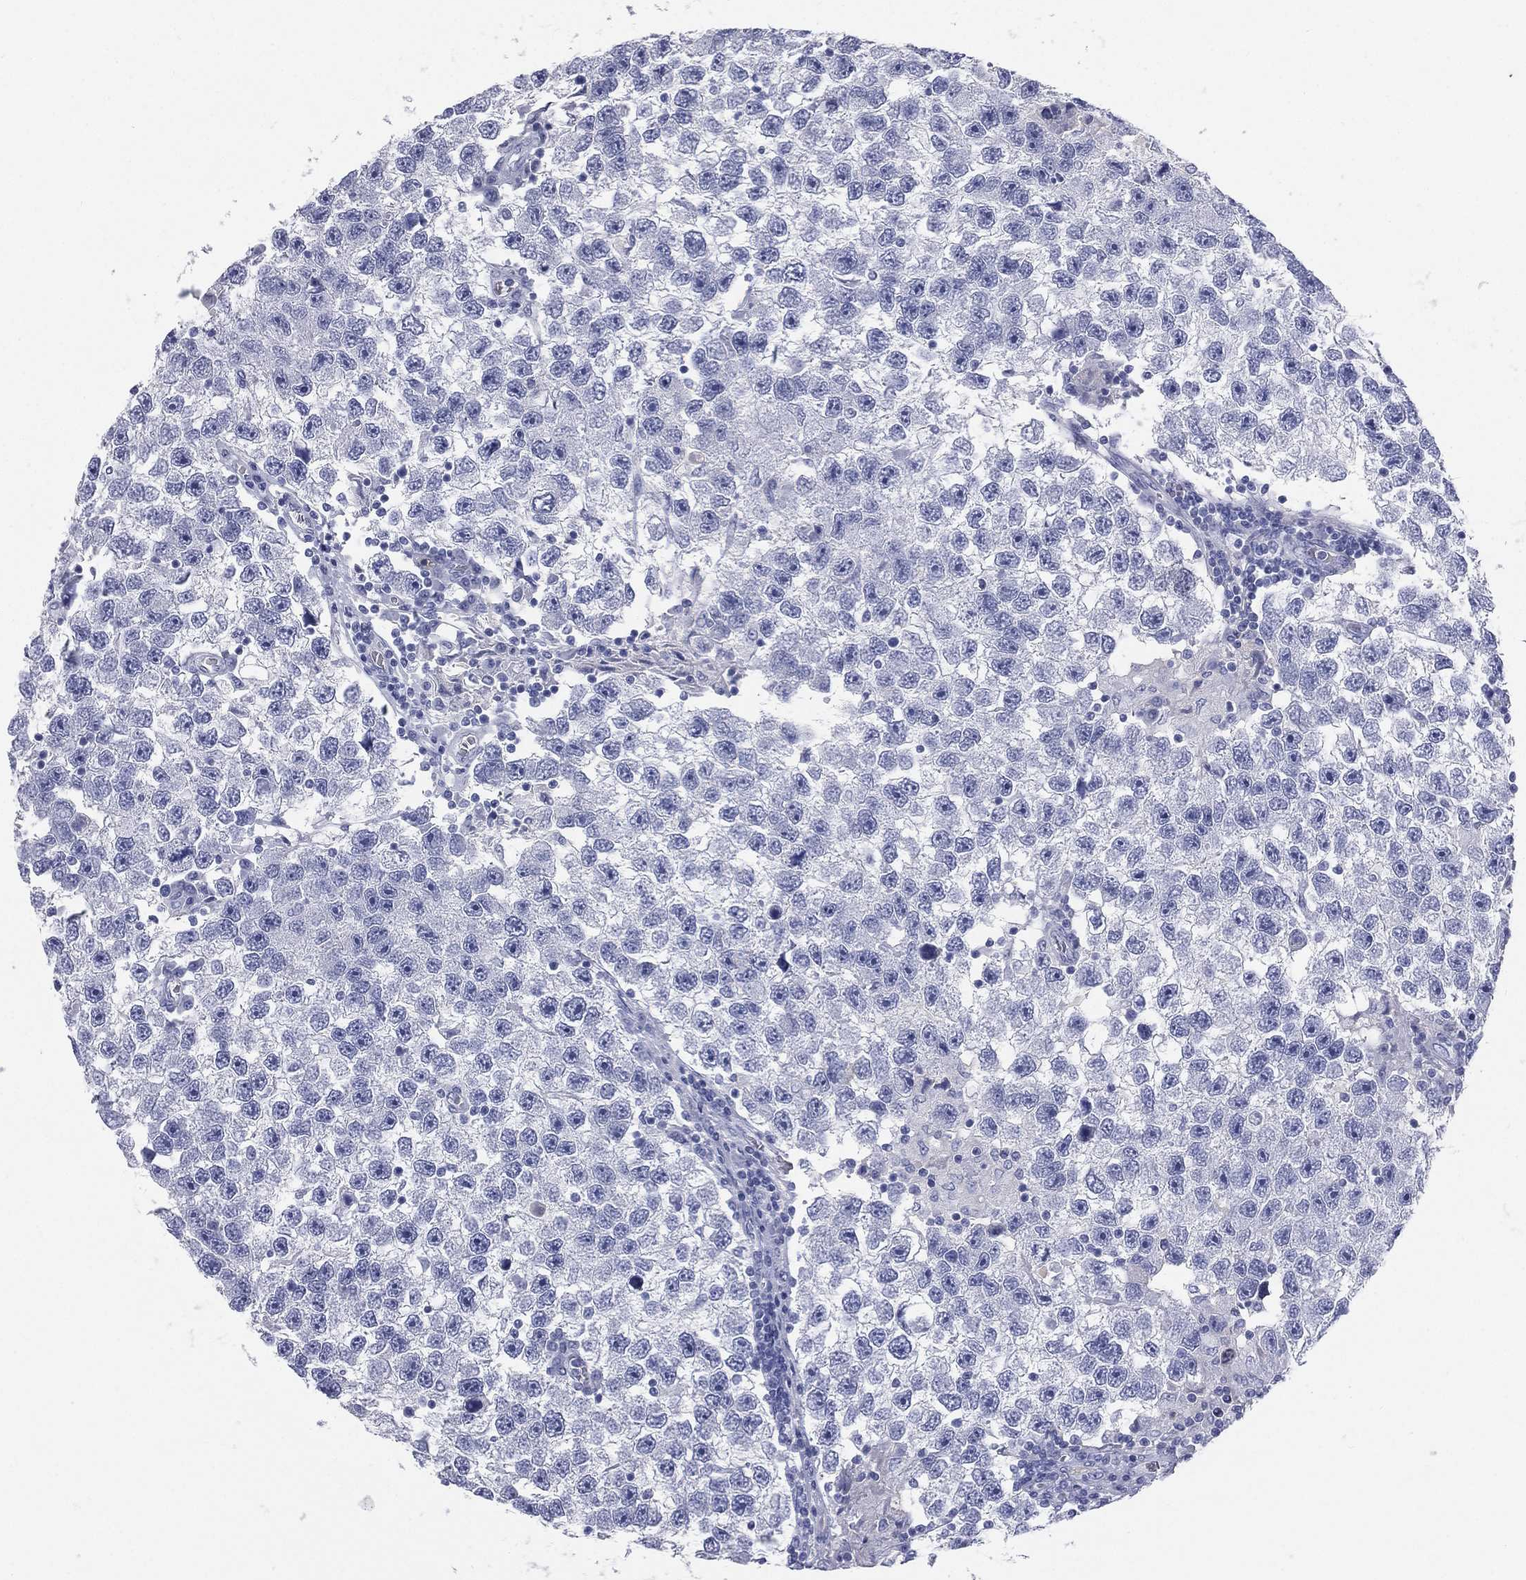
{"staining": {"intensity": "negative", "quantity": "none", "location": "none"}, "tissue": "testis cancer", "cell_type": "Tumor cells", "image_type": "cancer", "snomed": [{"axis": "morphology", "description": "Seminoma, NOS"}, {"axis": "topography", "description": "Testis"}], "caption": "DAB (3,3'-diaminobenzidine) immunohistochemical staining of human testis seminoma shows no significant positivity in tumor cells.", "gene": "HP", "patient": {"sex": "male", "age": 26}}